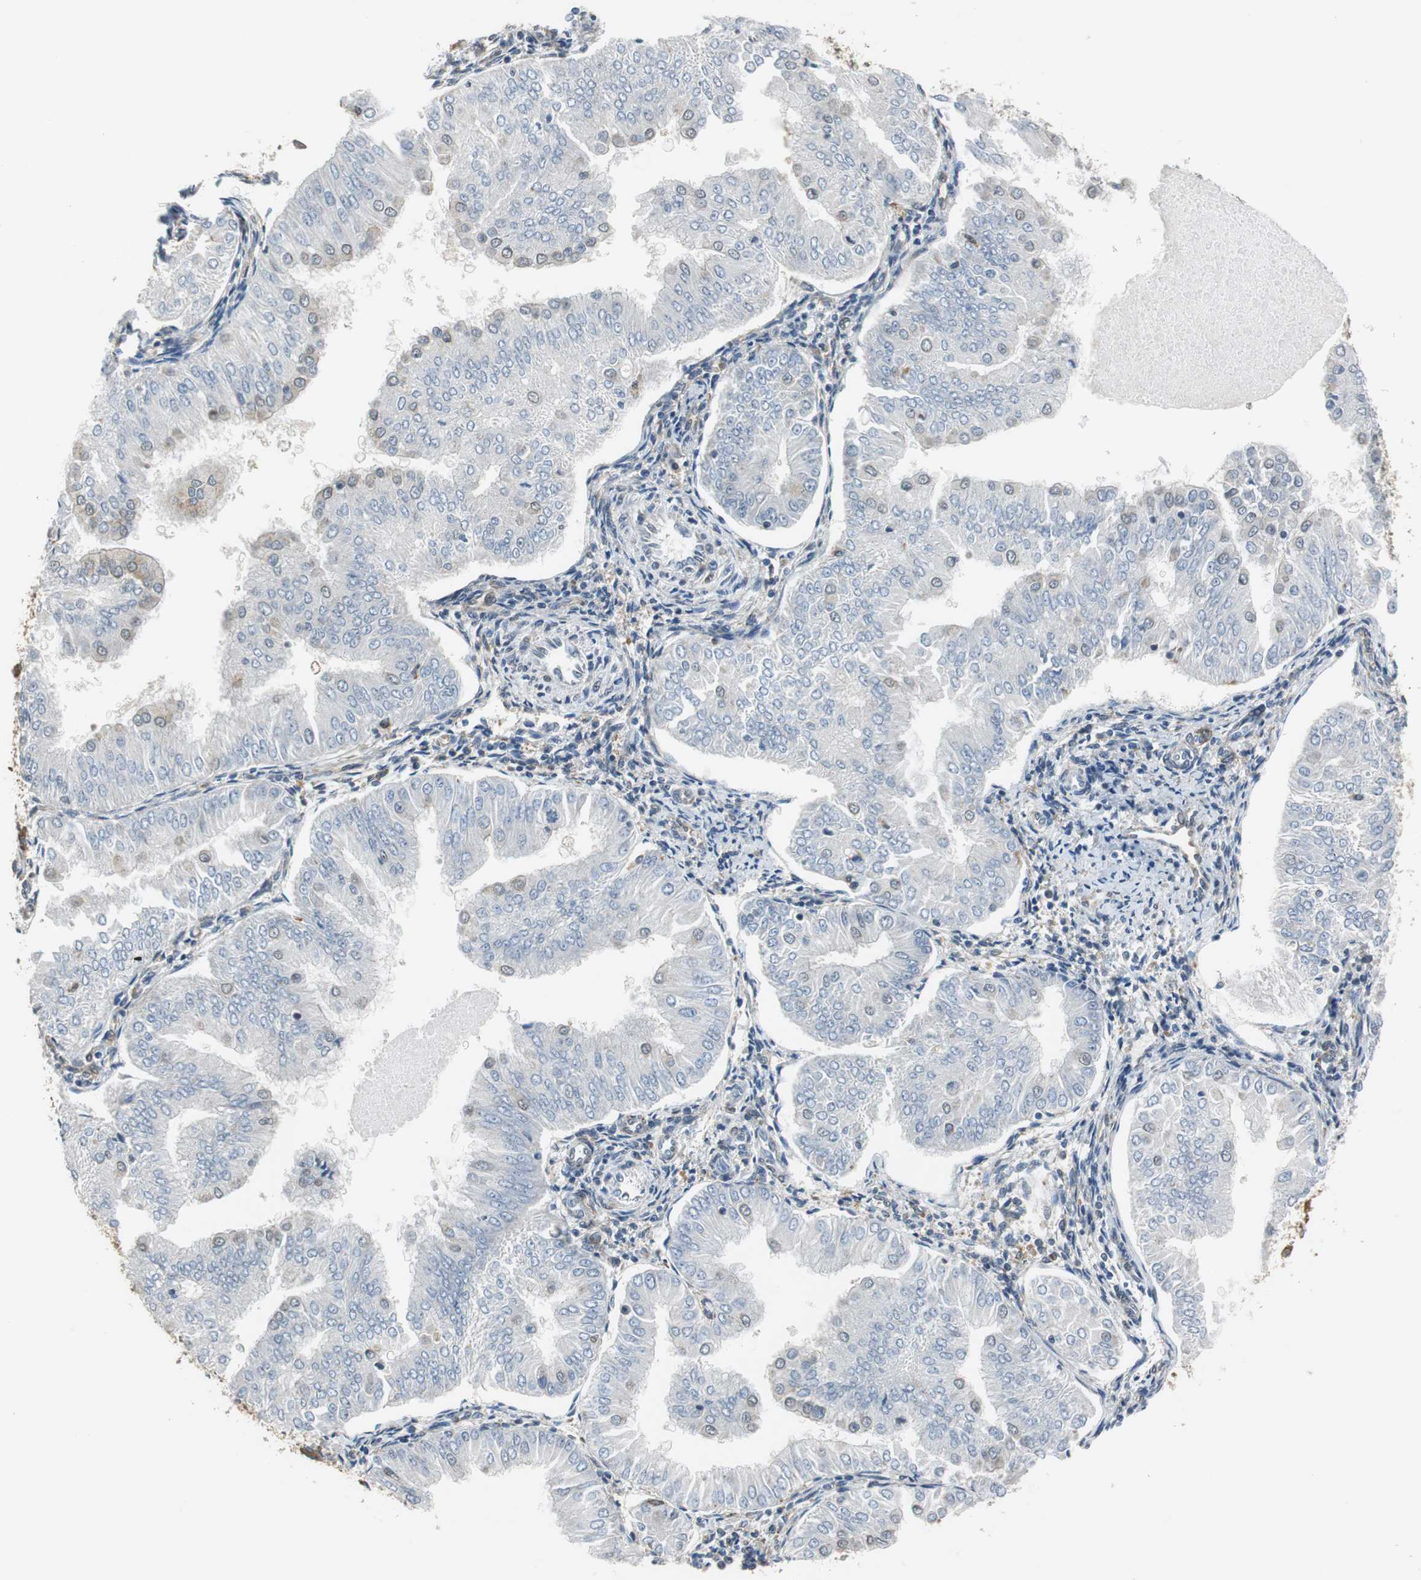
{"staining": {"intensity": "moderate", "quantity": "<25%", "location": "cytoplasmic/membranous"}, "tissue": "endometrial cancer", "cell_type": "Tumor cells", "image_type": "cancer", "snomed": [{"axis": "morphology", "description": "Adenocarcinoma, NOS"}, {"axis": "topography", "description": "Endometrium"}], "caption": "Immunohistochemistry (IHC) histopathology image of neoplastic tissue: human adenocarcinoma (endometrial) stained using IHC displays low levels of moderate protein expression localized specifically in the cytoplasmic/membranous of tumor cells, appearing as a cytoplasmic/membranous brown color.", "gene": "CNOT3", "patient": {"sex": "female", "age": 53}}